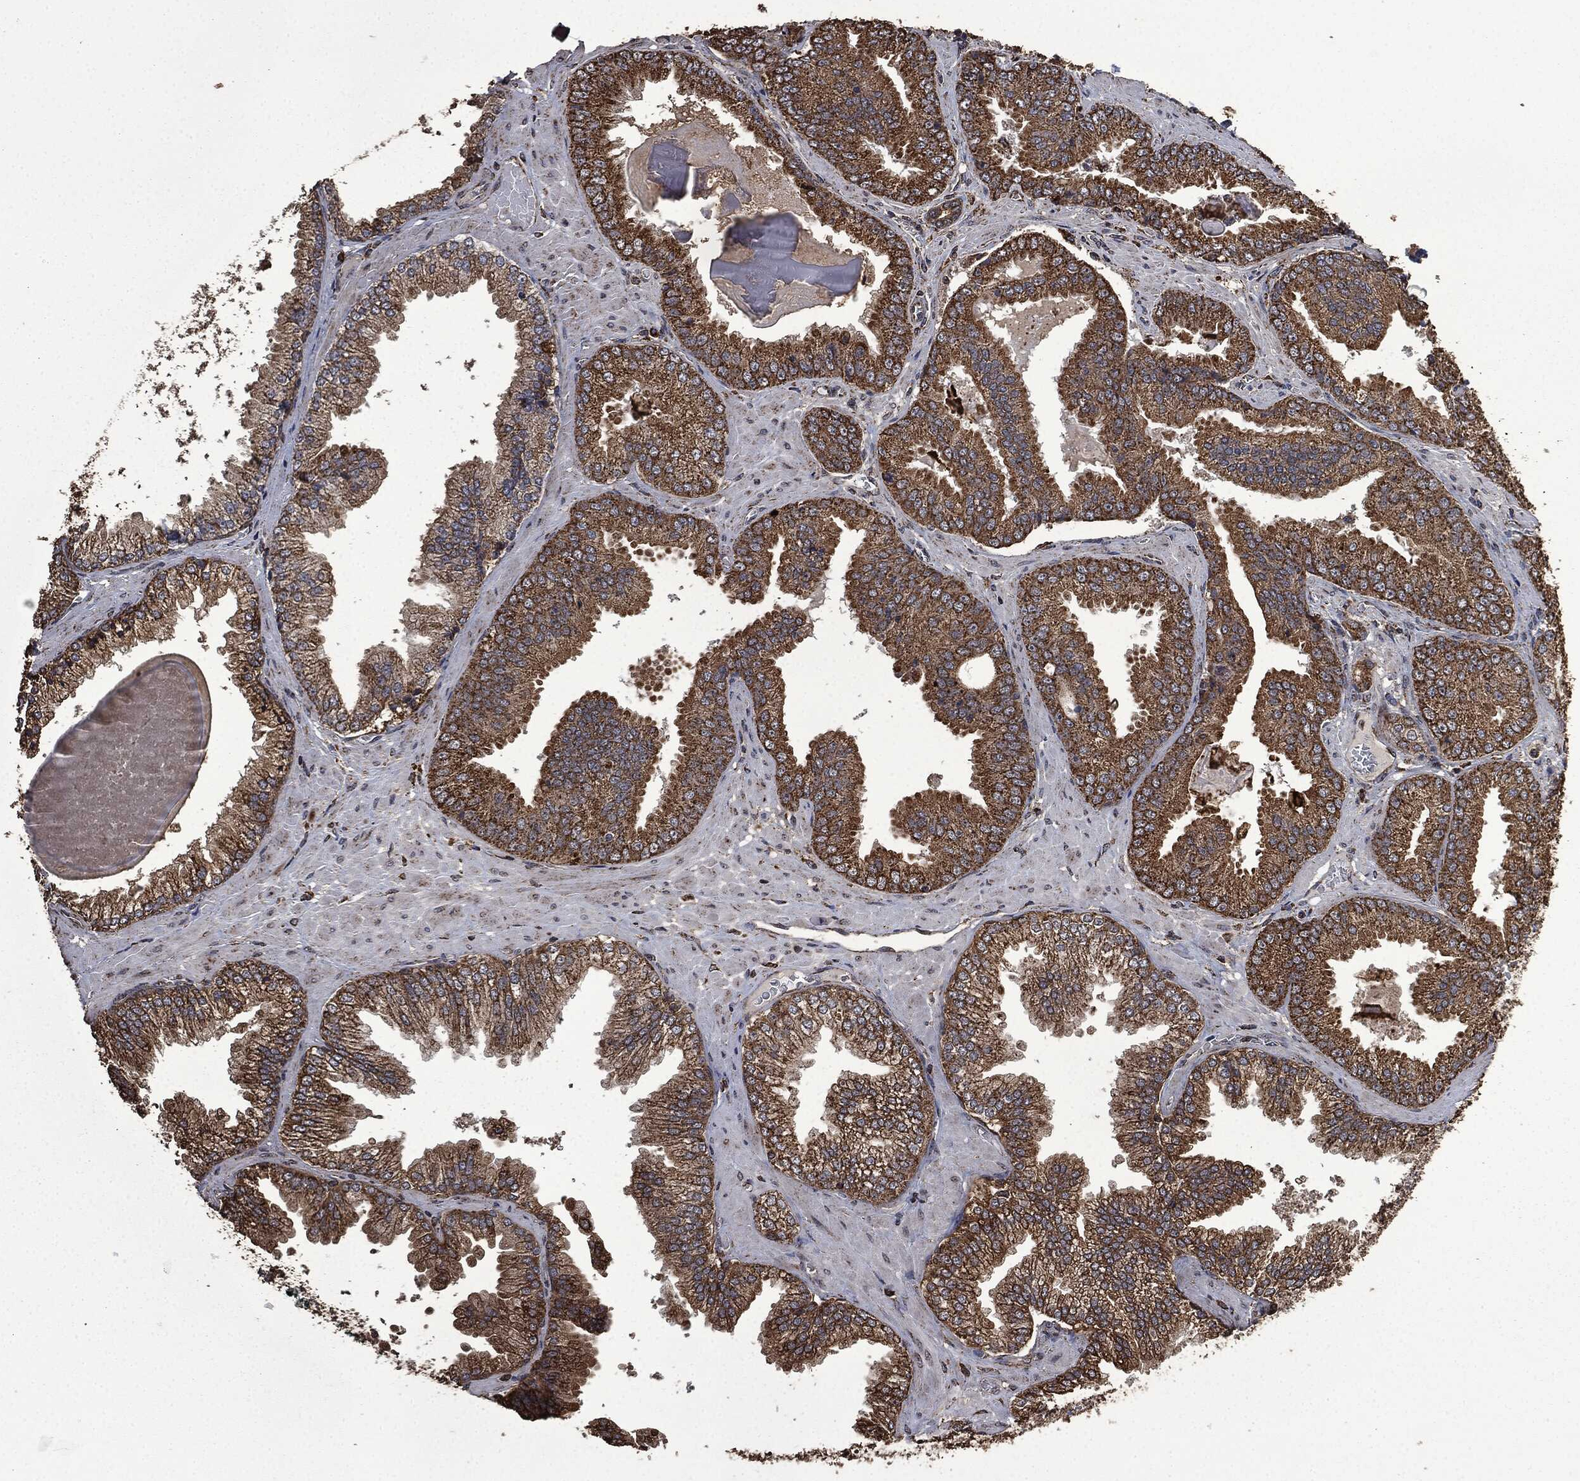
{"staining": {"intensity": "strong", "quantity": ">75%", "location": "cytoplasmic/membranous"}, "tissue": "prostate cancer", "cell_type": "Tumor cells", "image_type": "cancer", "snomed": [{"axis": "morphology", "description": "Adenocarcinoma, Low grade"}, {"axis": "topography", "description": "Prostate"}], "caption": "DAB (3,3'-diaminobenzidine) immunohistochemical staining of human low-grade adenocarcinoma (prostate) exhibits strong cytoplasmic/membranous protein staining in about >75% of tumor cells. (DAB IHC, brown staining for protein, blue staining for nuclei).", "gene": "LIG3", "patient": {"sex": "male", "age": 72}}